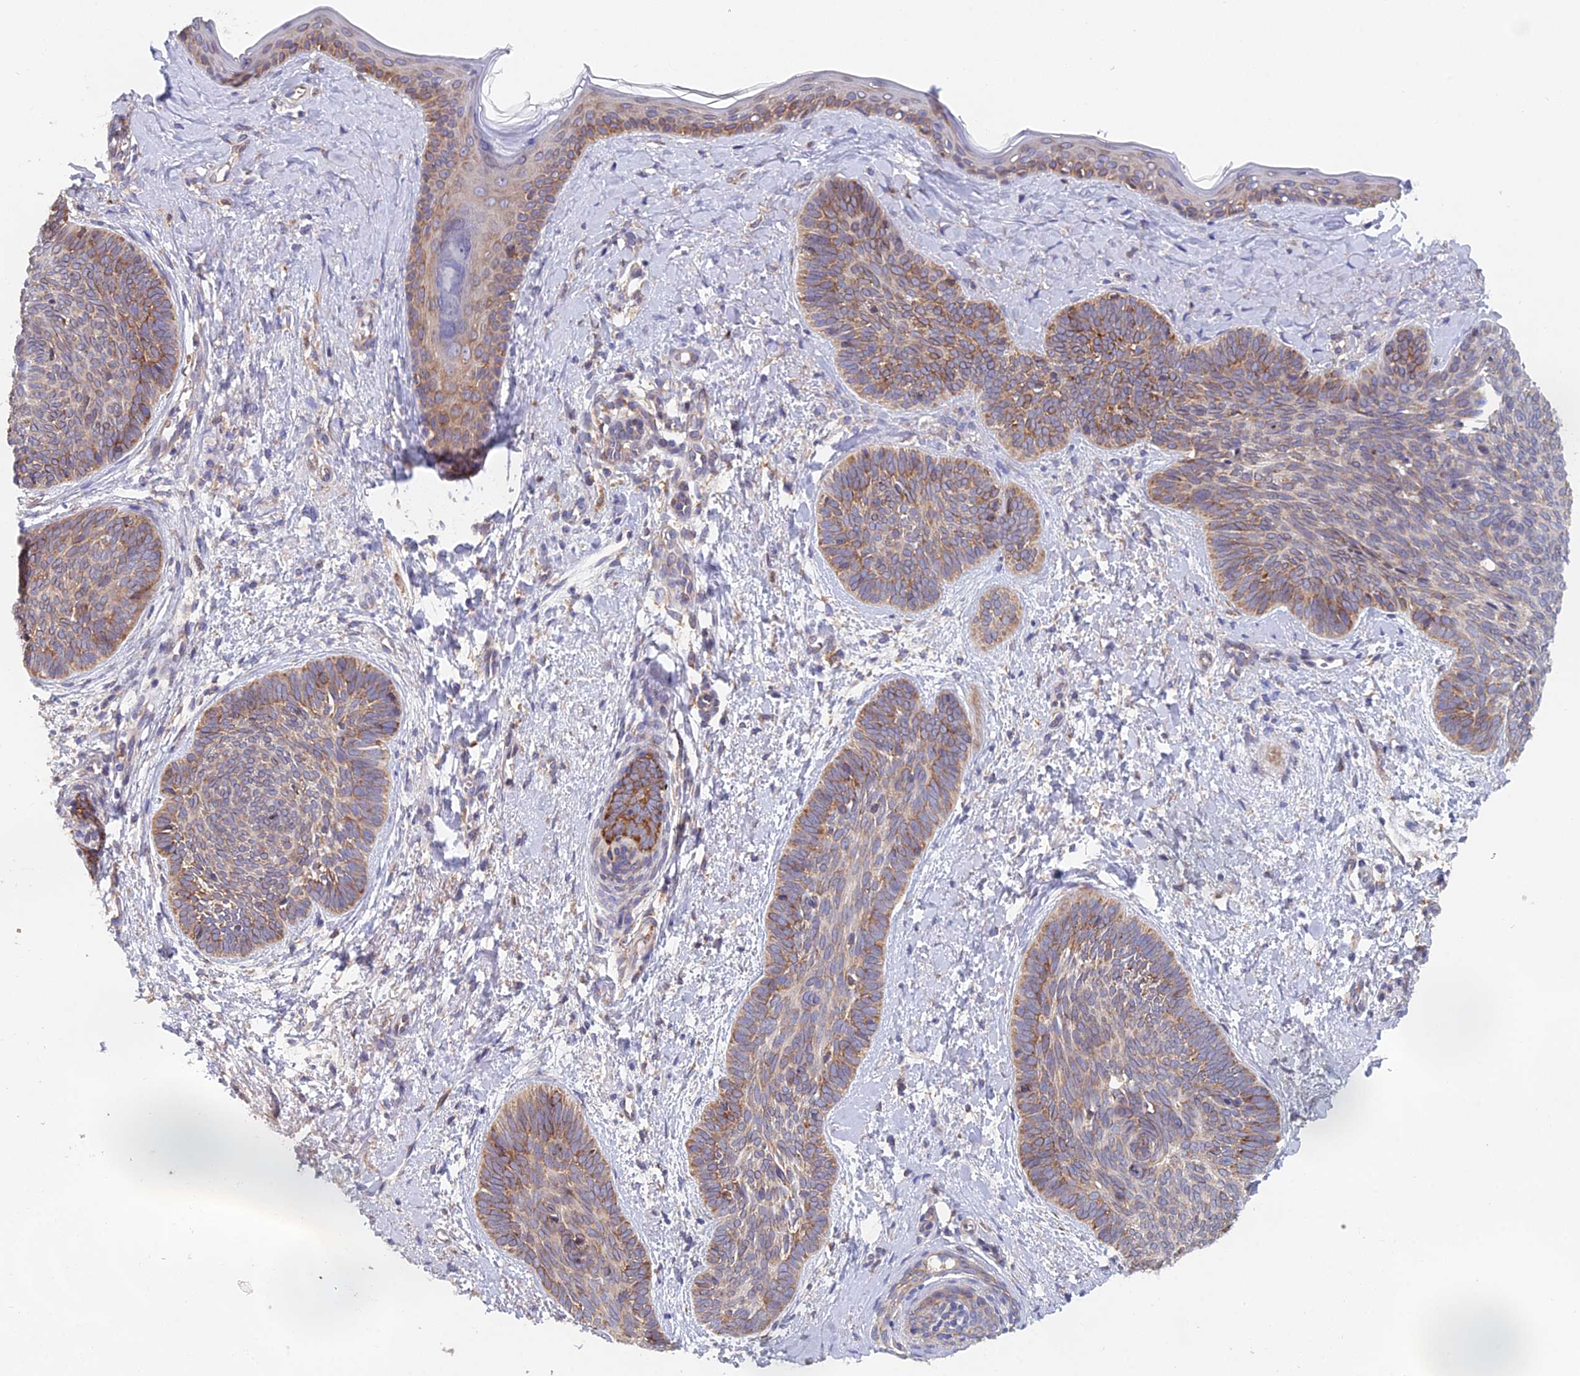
{"staining": {"intensity": "moderate", "quantity": ">75%", "location": "cytoplasmic/membranous"}, "tissue": "skin cancer", "cell_type": "Tumor cells", "image_type": "cancer", "snomed": [{"axis": "morphology", "description": "Basal cell carcinoma"}, {"axis": "topography", "description": "Skin"}], "caption": "DAB (3,3'-diaminobenzidine) immunohistochemical staining of skin cancer (basal cell carcinoma) exhibits moderate cytoplasmic/membranous protein expression in about >75% of tumor cells. (DAB IHC with brightfield microscopy, high magnification).", "gene": "ELOF1", "patient": {"sex": "female", "age": 81}}